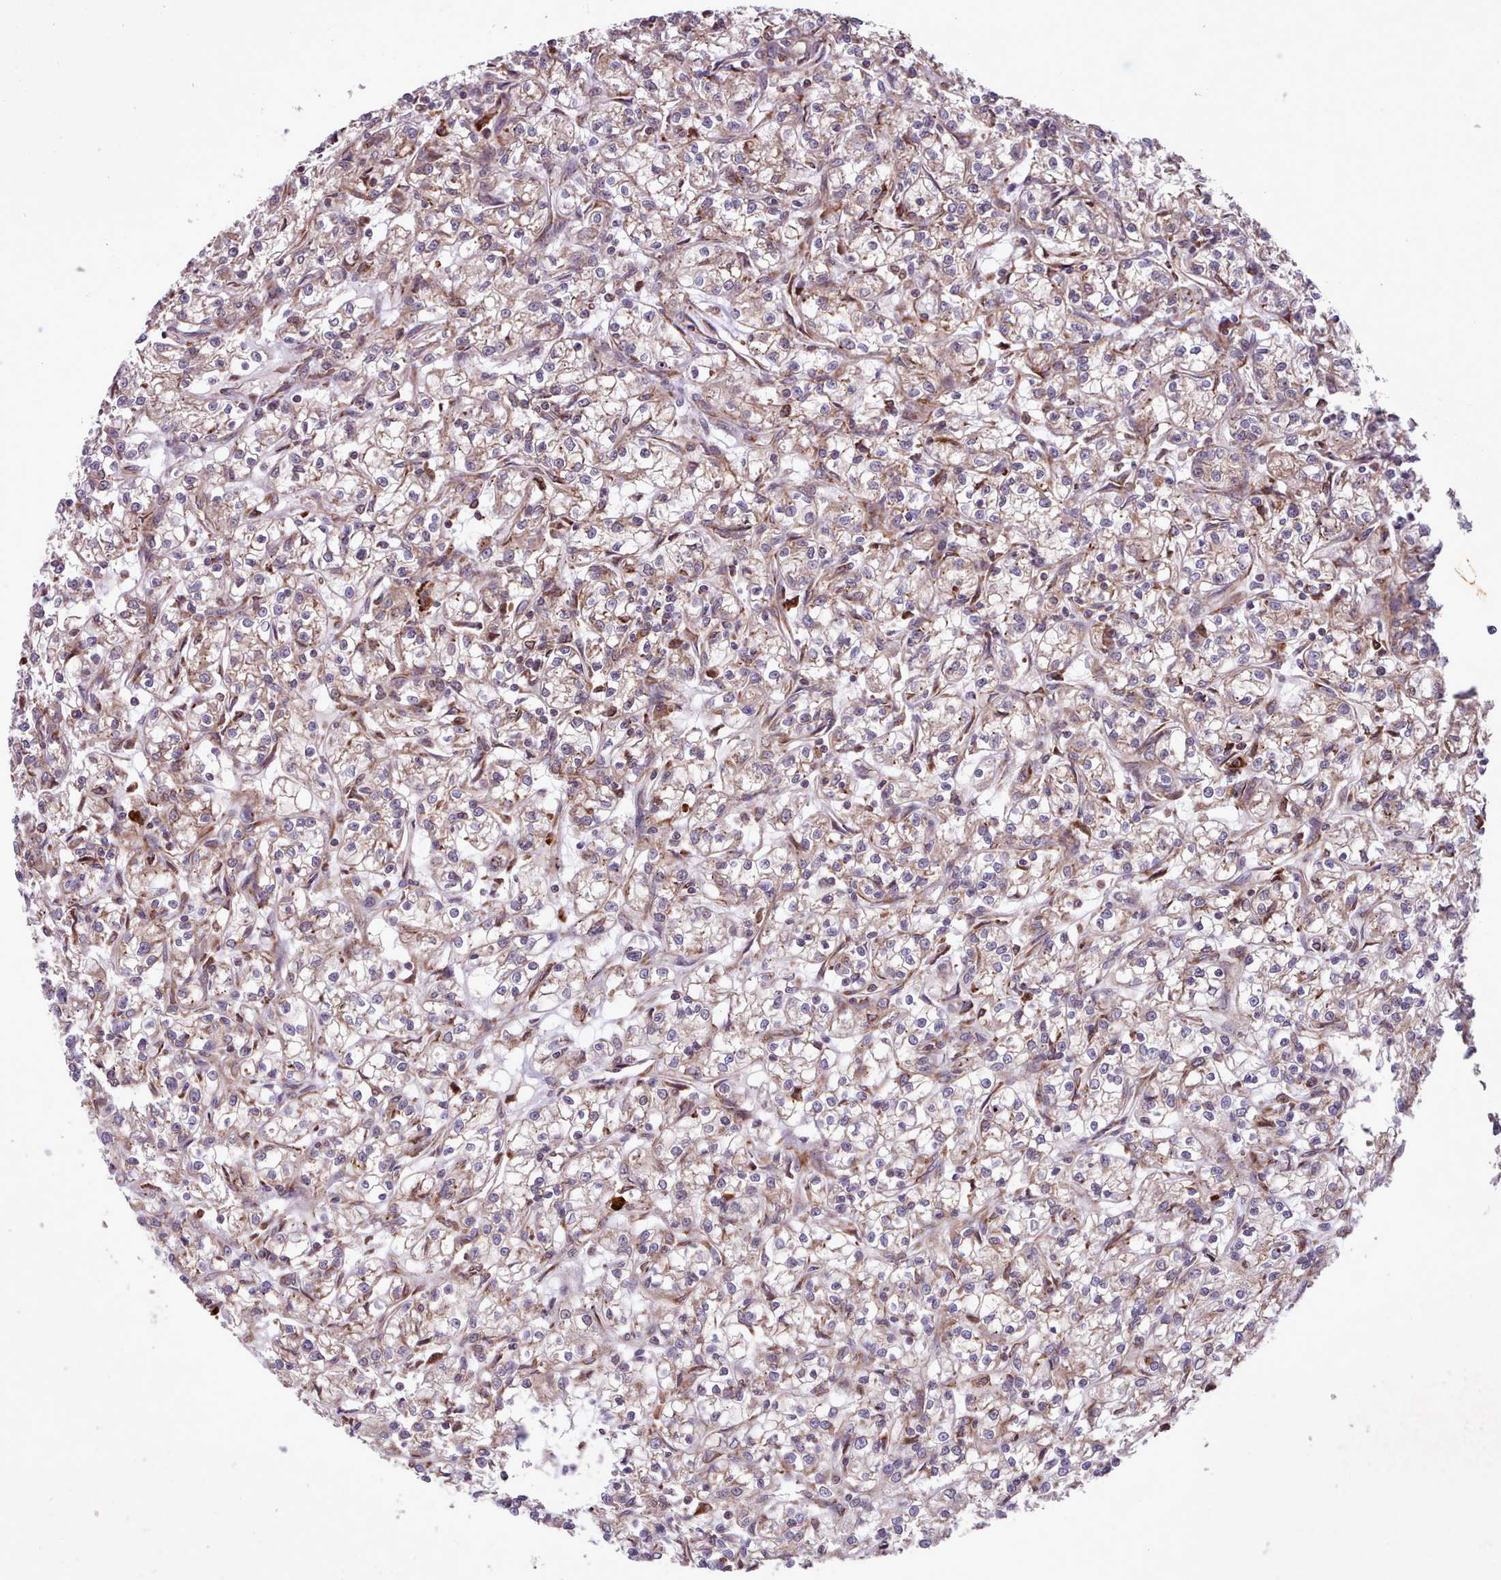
{"staining": {"intensity": "weak", "quantity": "<25%", "location": "cytoplasmic/membranous"}, "tissue": "renal cancer", "cell_type": "Tumor cells", "image_type": "cancer", "snomed": [{"axis": "morphology", "description": "Adenocarcinoma, NOS"}, {"axis": "topography", "description": "Kidney"}], "caption": "A micrograph of adenocarcinoma (renal) stained for a protein demonstrates no brown staining in tumor cells.", "gene": "TTLL3", "patient": {"sex": "female", "age": 59}}